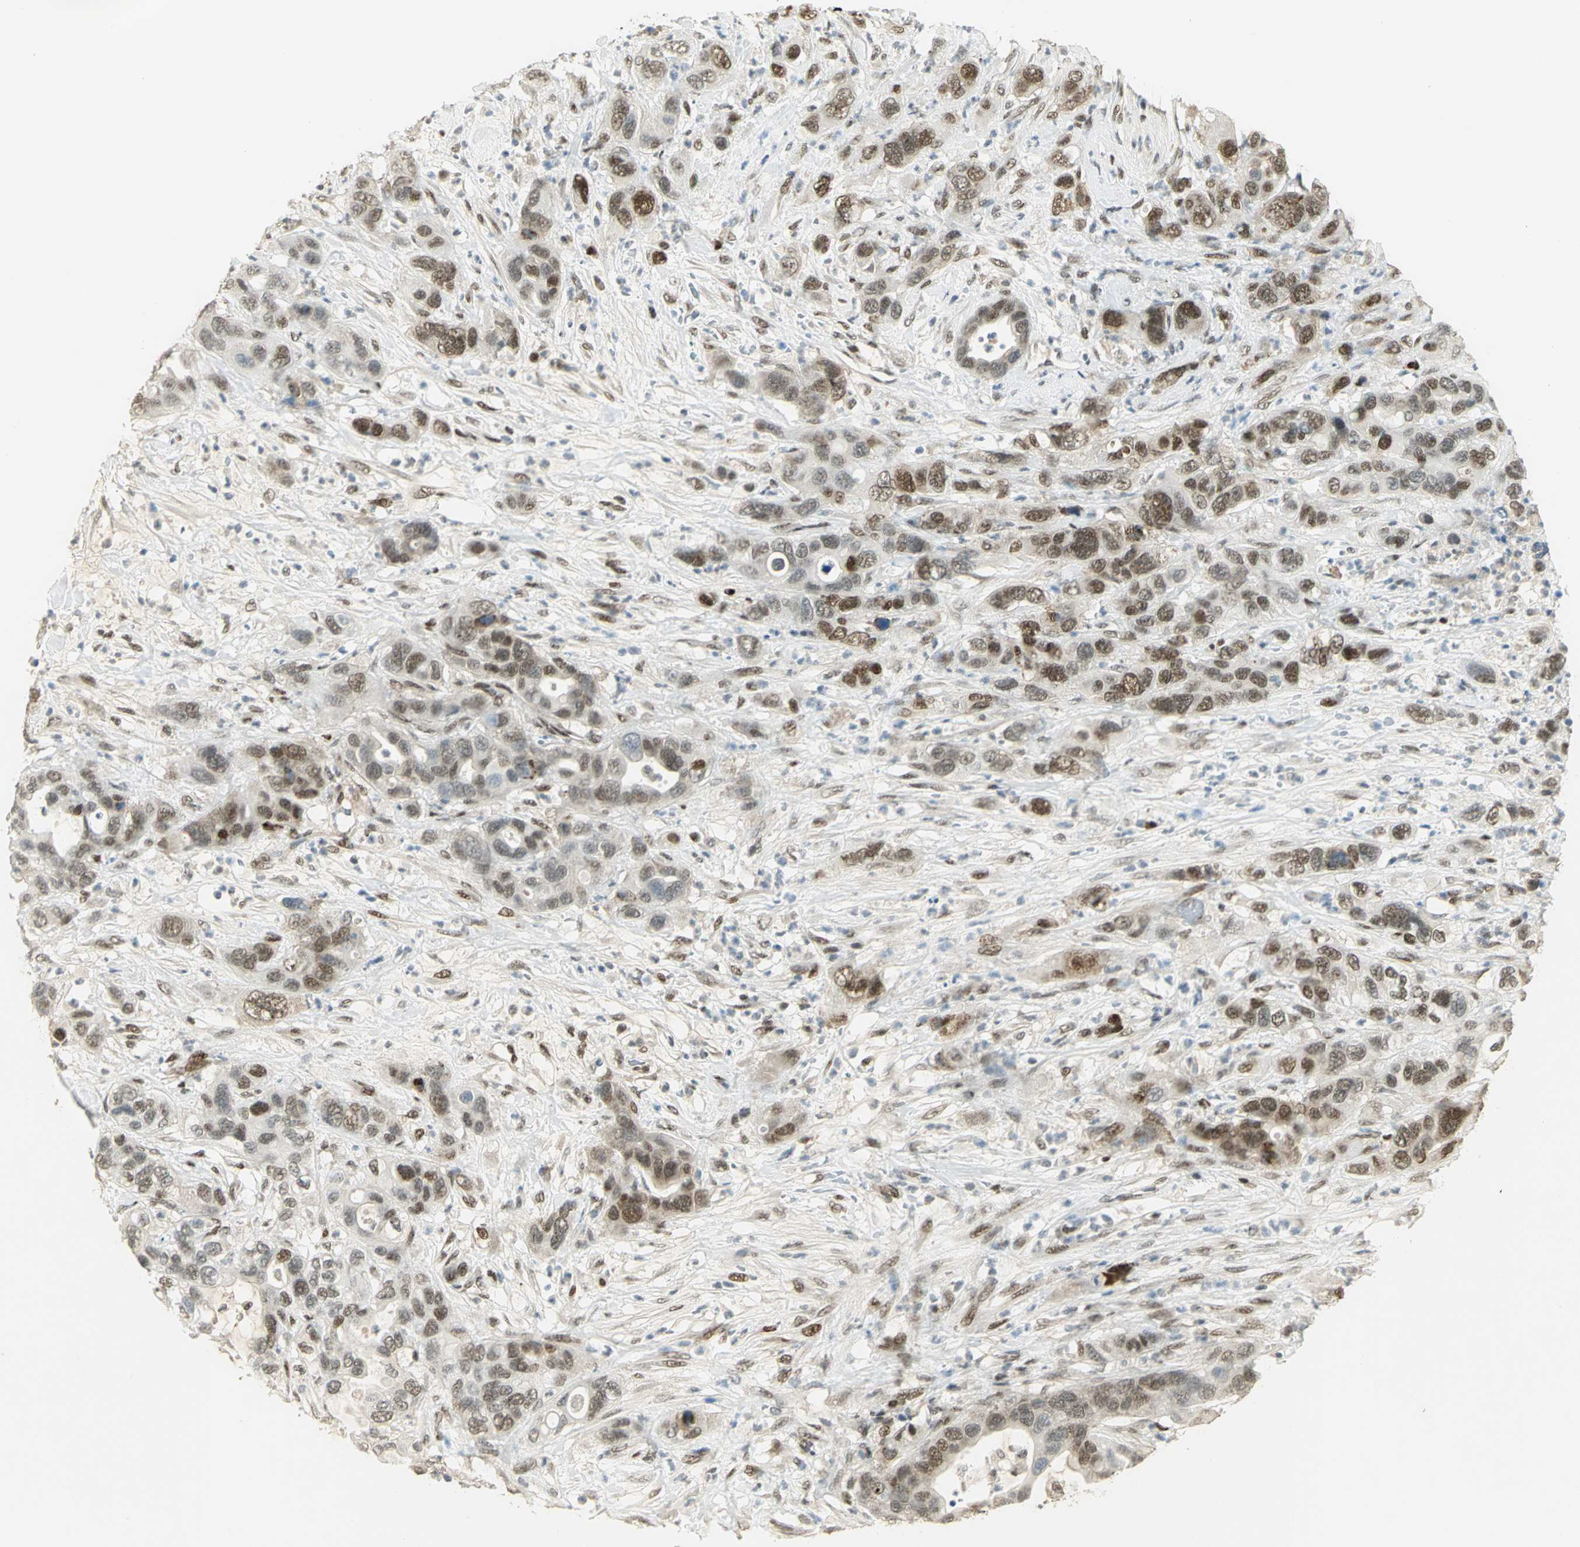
{"staining": {"intensity": "strong", "quantity": ">75%", "location": "nuclear"}, "tissue": "pancreatic cancer", "cell_type": "Tumor cells", "image_type": "cancer", "snomed": [{"axis": "morphology", "description": "Adenocarcinoma, NOS"}, {"axis": "topography", "description": "Pancreas"}], "caption": "A brown stain labels strong nuclear positivity of a protein in pancreatic cancer tumor cells. (Stains: DAB (3,3'-diaminobenzidine) in brown, nuclei in blue, Microscopy: brightfield microscopy at high magnification).", "gene": "AK6", "patient": {"sex": "female", "age": 71}}